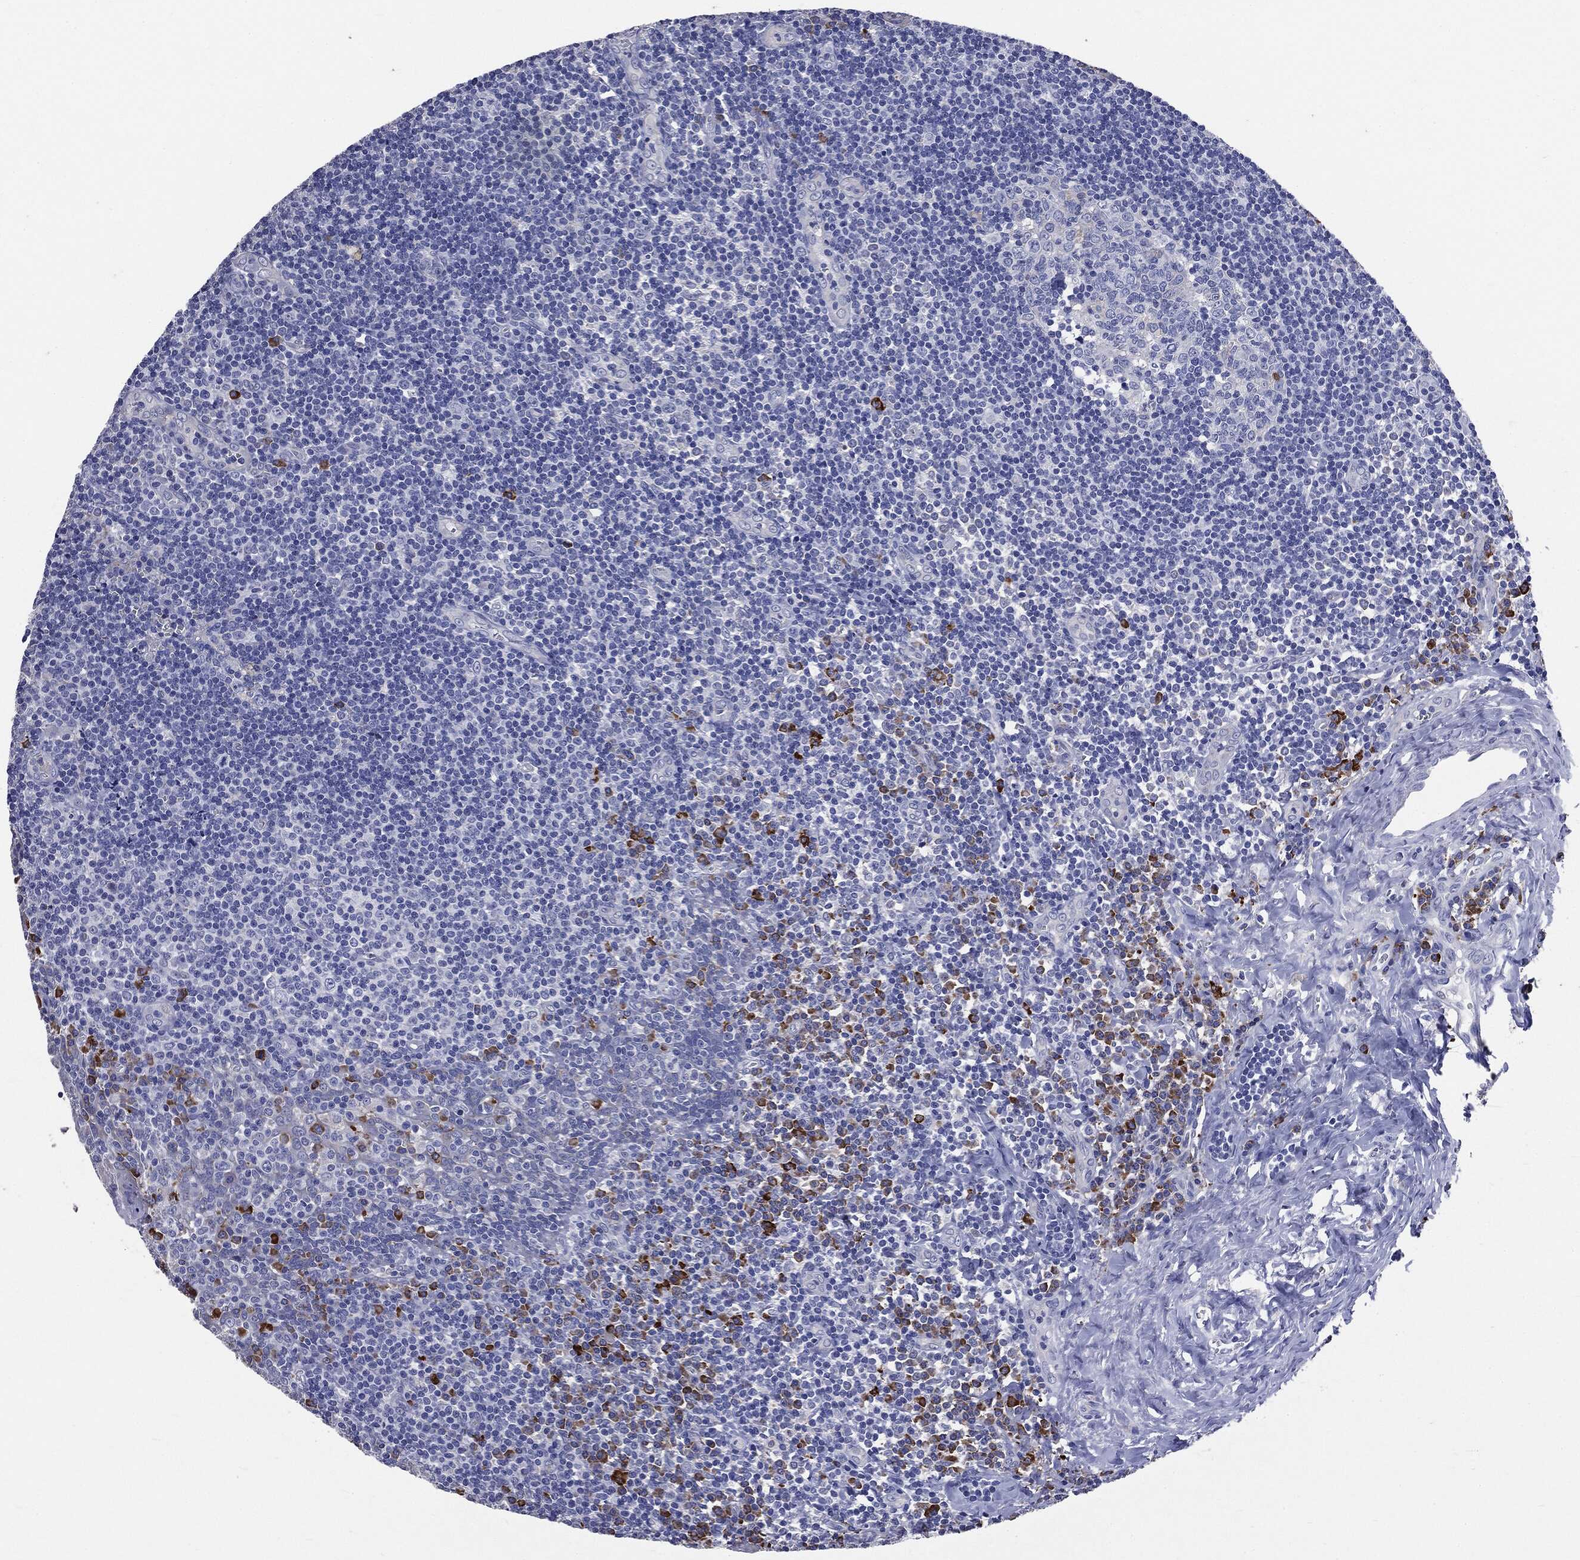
{"staining": {"intensity": "negative", "quantity": "none", "location": "none"}, "tissue": "tonsil", "cell_type": "Germinal center cells", "image_type": "normal", "snomed": [{"axis": "morphology", "description": "Normal tissue, NOS"}, {"axis": "morphology", "description": "Inflammation, NOS"}, {"axis": "topography", "description": "Tonsil"}], "caption": "Tonsil stained for a protein using immunohistochemistry (IHC) displays no positivity germinal center cells.", "gene": "PTGS2", "patient": {"sex": "female", "age": 31}}